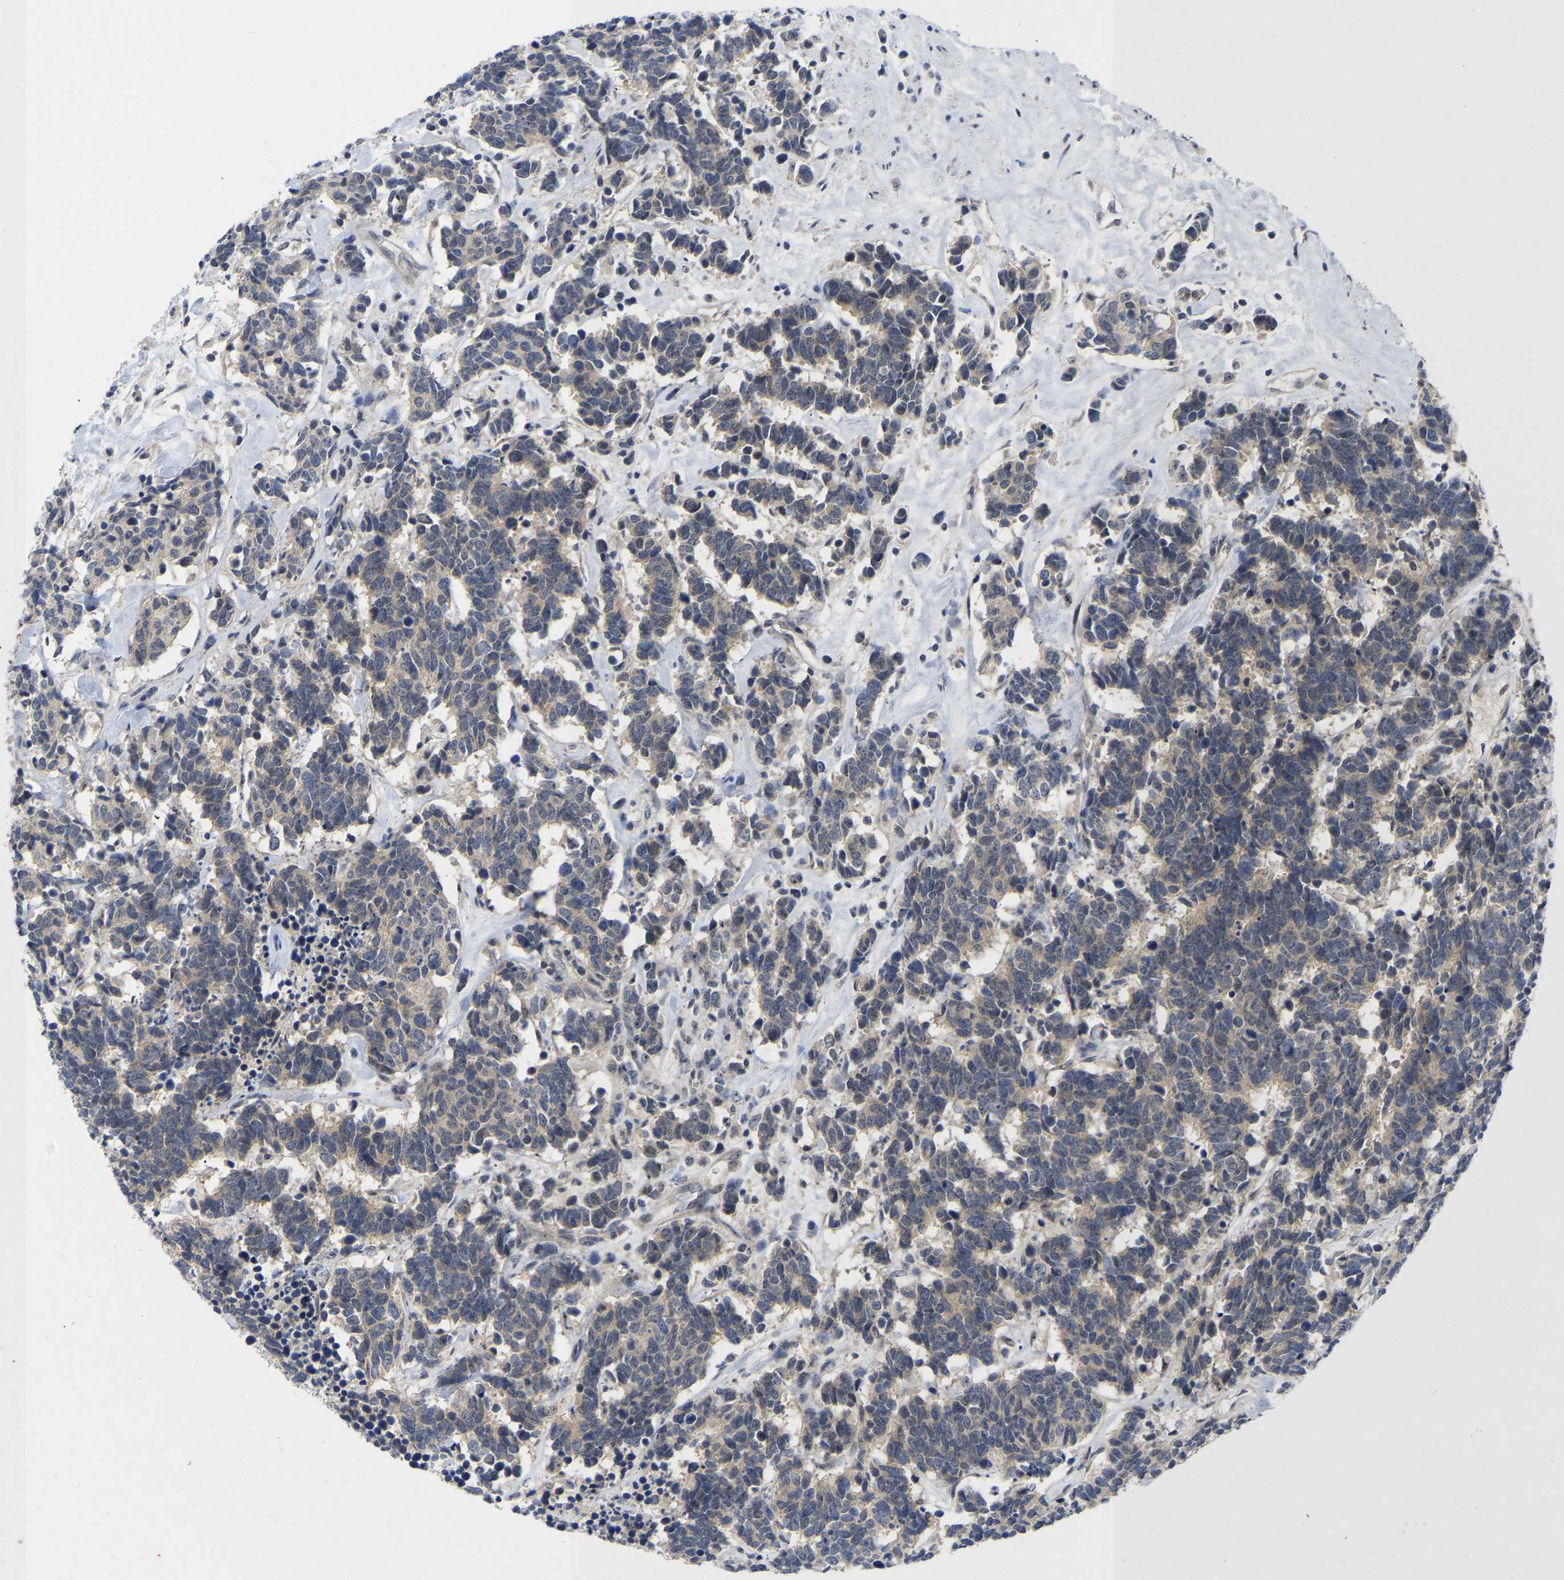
{"staining": {"intensity": "negative", "quantity": "none", "location": "none"}, "tissue": "carcinoid", "cell_type": "Tumor cells", "image_type": "cancer", "snomed": [{"axis": "morphology", "description": "Carcinoma, NOS"}, {"axis": "morphology", "description": "Carcinoid, malignant, NOS"}, {"axis": "topography", "description": "Urinary bladder"}], "caption": "The photomicrograph exhibits no significant positivity in tumor cells of carcinoma. (Brightfield microscopy of DAB immunohistochemistry (IHC) at high magnification).", "gene": "NLE1", "patient": {"sex": "male", "age": 57}}